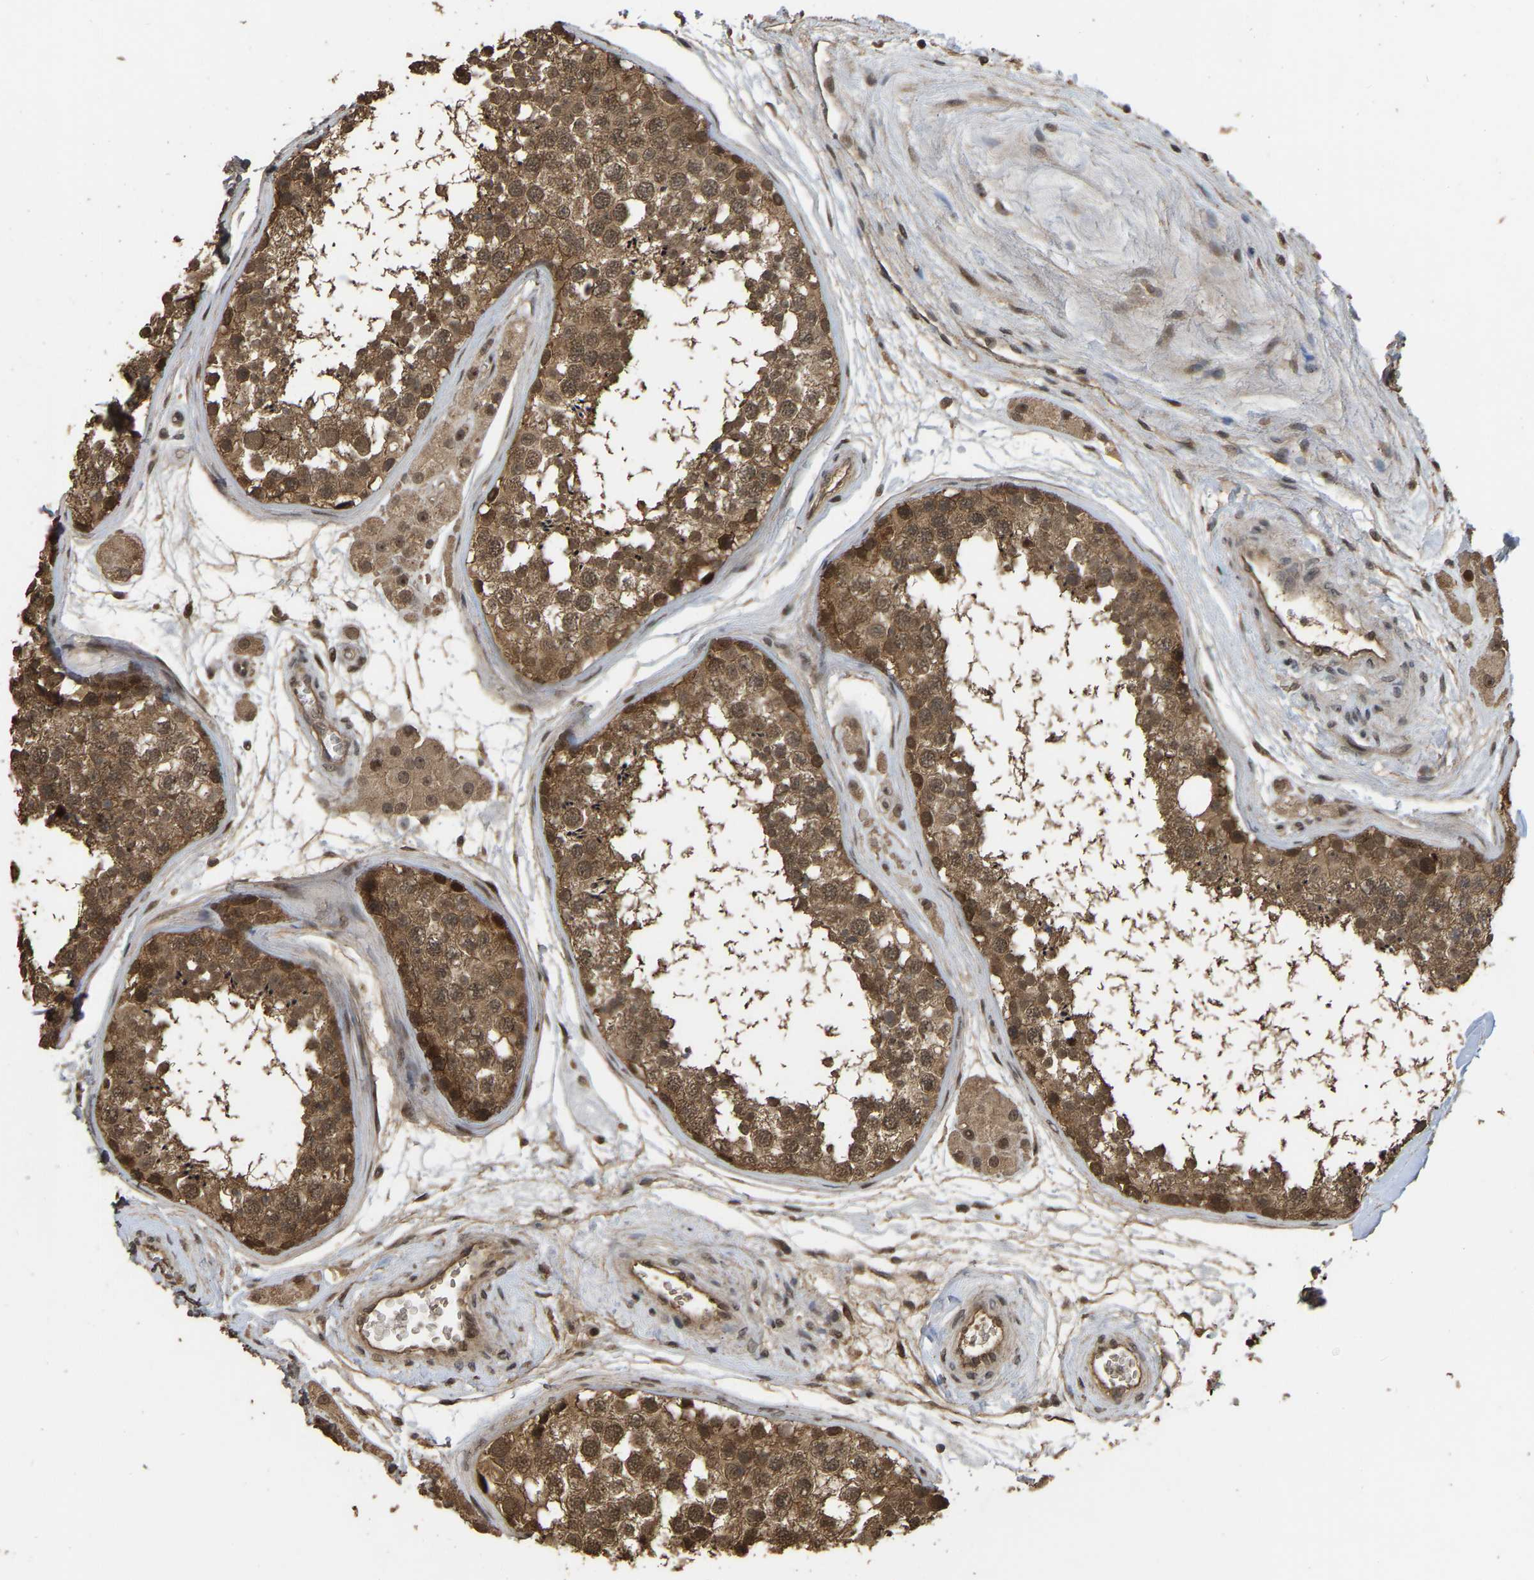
{"staining": {"intensity": "moderate", "quantity": ">75%", "location": "cytoplasmic/membranous"}, "tissue": "testis", "cell_type": "Cells in seminiferous ducts", "image_type": "normal", "snomed": [{"axis": "morphology", "description": "Normal tissue, NOS"}, {"axis": "topography", "description": "Testis"}], "caption": "A photomicrograph of testis stained for a protein demonstrates moderate cytoplasmic/membranous brown staining in cells in seminiferous ducts. The protein is stained brown, and the nuclei are stained in blue (DAB IHC with brightfield microscopy, high magnification).", "gene": "ARHGAP23", "patient": {"sex": "male", "age": 56}}